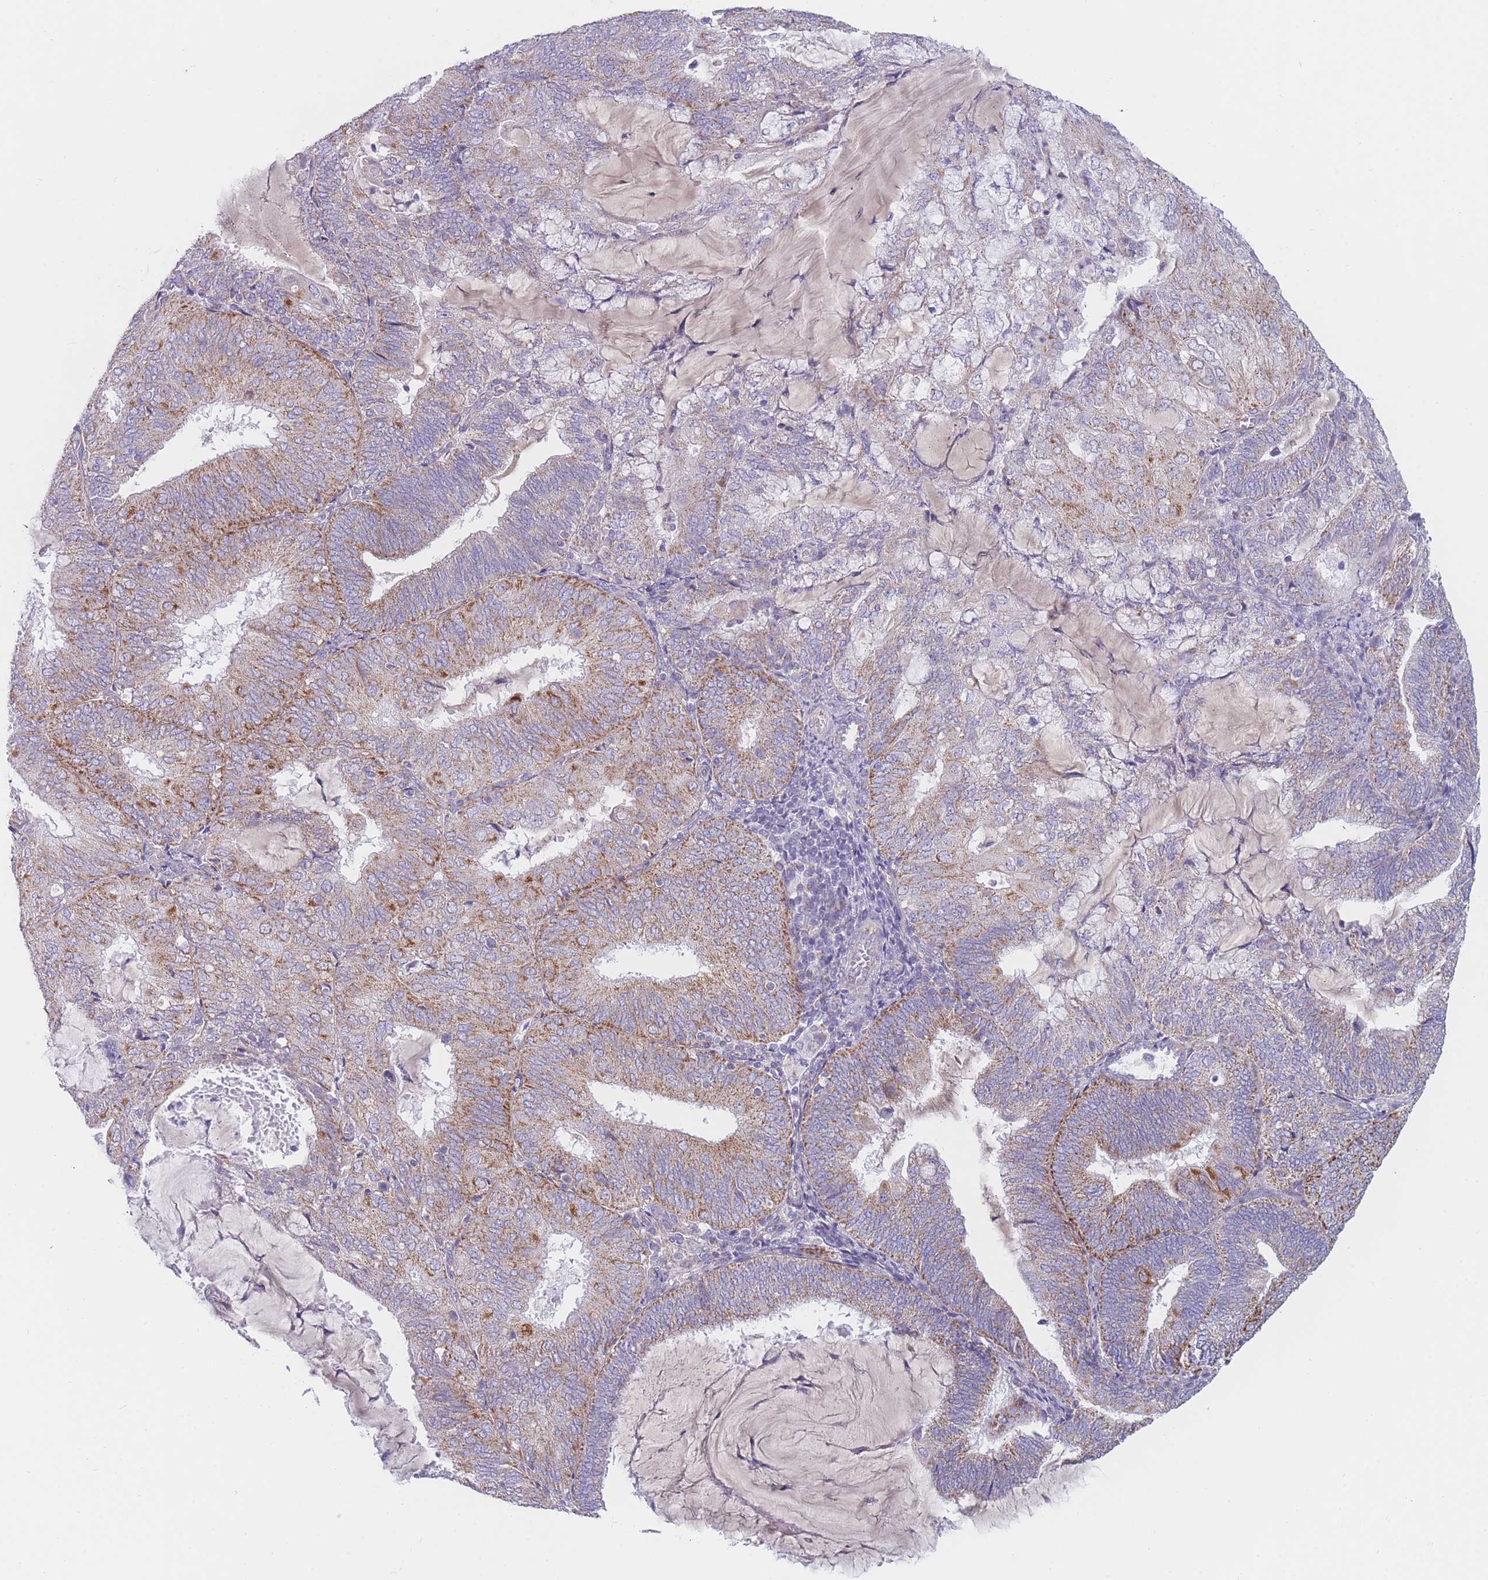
{"staining": {"intensity": "moderate", "quantity": "25%-75%", "location": "cytoplasmic/membranous"}, "tissue": "endometrial cancer", "cell_type": "Tumor cells", "image_type": "cancer", "snomed": [{"axis": "morphology", "description": "Adenocarcinoma, NOS"}, {"axis": "topography", "description": "Endometrium"}], "caption": "A histopathology image showing moderate cytoplasmic/membranous expression in approximately 25%-75% of tumor cells in adenocarcinoma (endometrial), as visualized by brown immunohistochemical staining.", "gene": "MRPS14", "patient": {"sex": "female", "age": 81}}